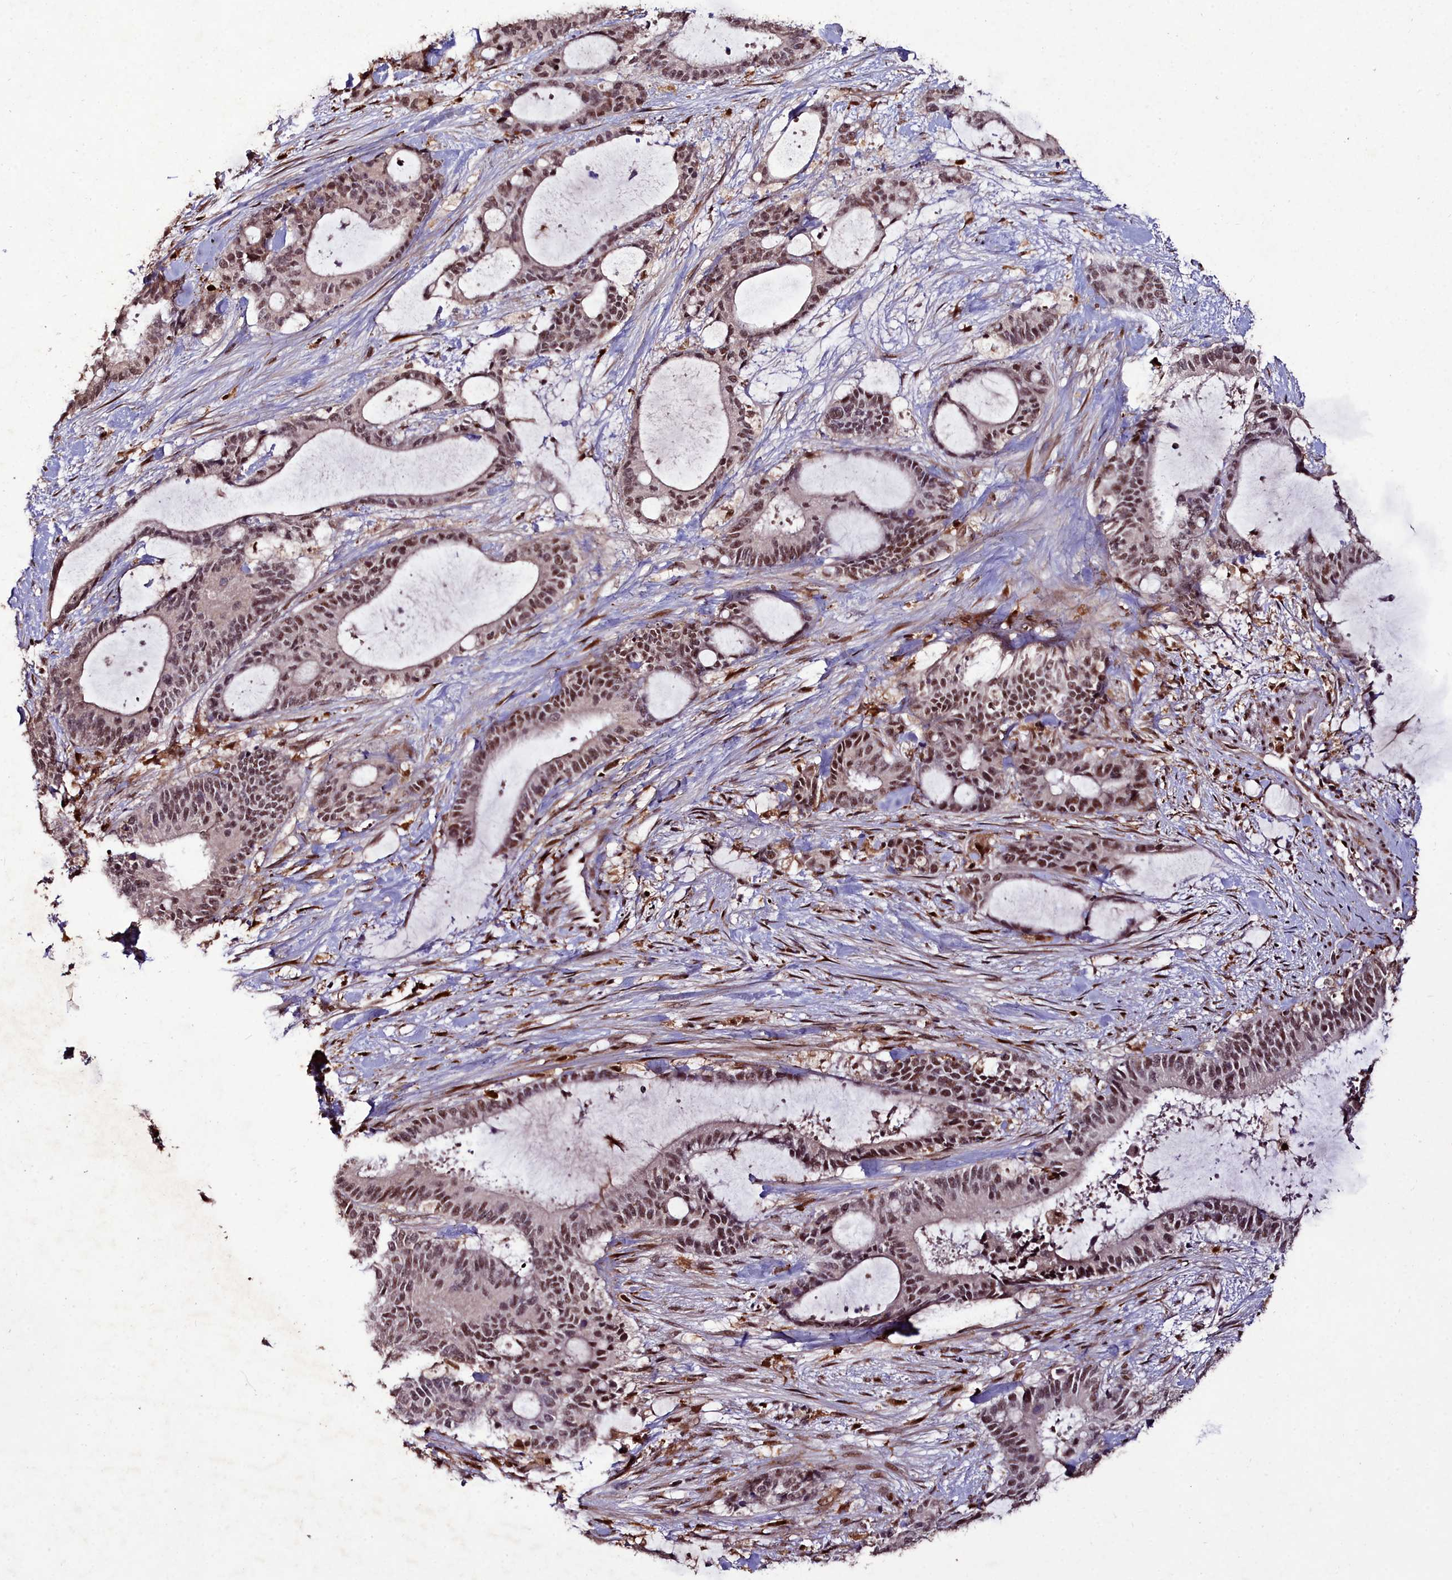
{"staining": {"intensity": "moderate", "quantity": ">75%", "location": "nuclear"}, "tissue": "liver cancer", "cell_type": "Tumor cells", "image_type": "cancer", "snomed": [{"axis": "morphology", "description": "Normal tissue, NOS"}, {"axis": "morphology", "description": "Cholangiocarcinoma"}, {"axis": "topography", "description": "Liver"}, {"axis": "topography", "description": "Peripheral nerve tissue"}], "caption": "Liver cholangiocarcinoma tissue displays moderate nuclear positivity in approximately >75% of tumor cells", "gene": "CXXC1", "patient": {"sex": "female", "age": 73}}